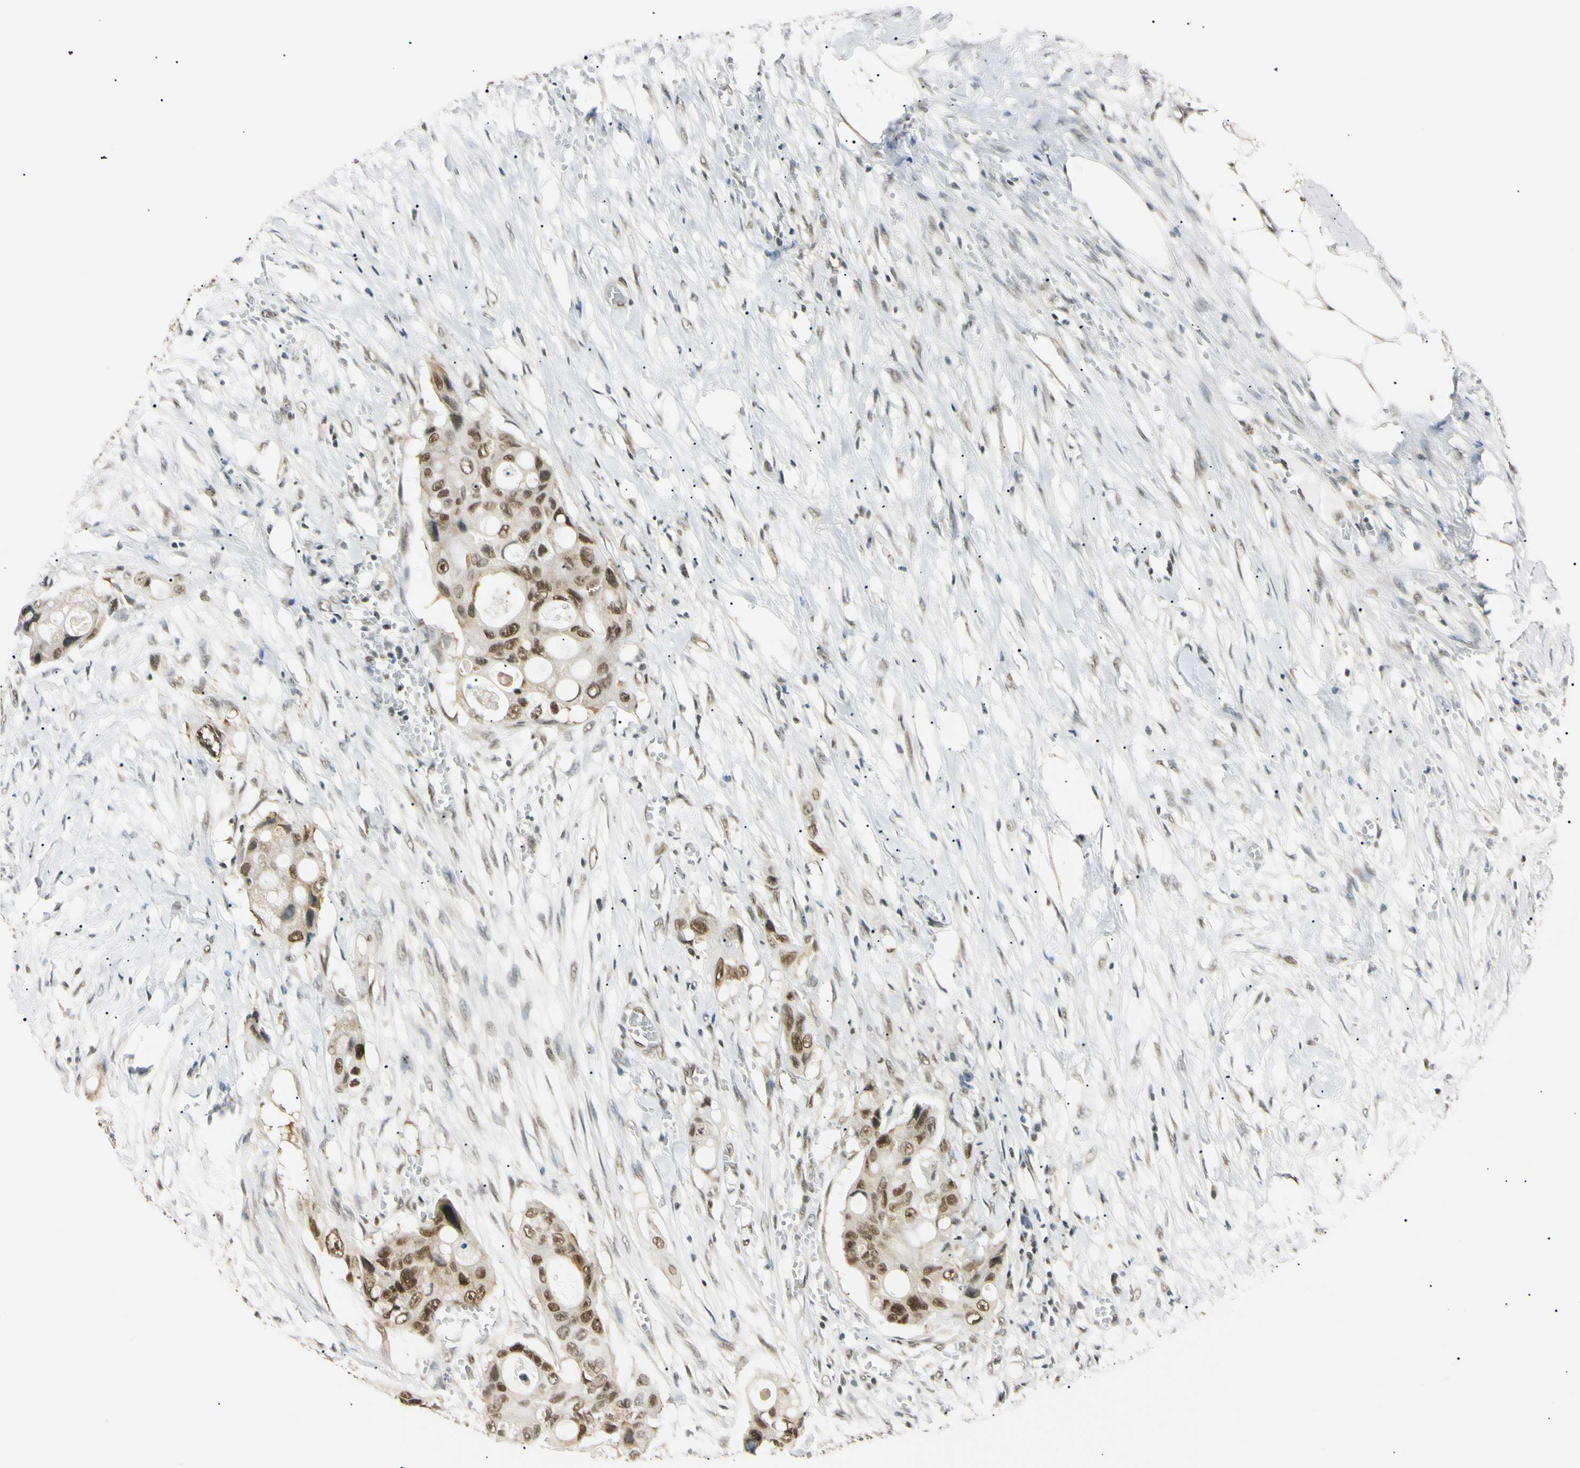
{"staining": {"intensity": "strong", "quantity": ">75%", "location": "nuclear"}, "tissue": "colorectal cancer", "cell_type": "Tumor cells", "image_type": "cancer", "snomed": [{"axis": "morphology", "description": "Adenocarcinoma, NOS"}, {"axis": "topography", "description": "Colon"}], "caption": "The immunohistochemical stain shows strong nuclear expression in tumor cells of colorectal cancer (adenocarcinoma) tissue.", "gene": "SMARCA5", "patient": {"sex": "female", "age": 57}}